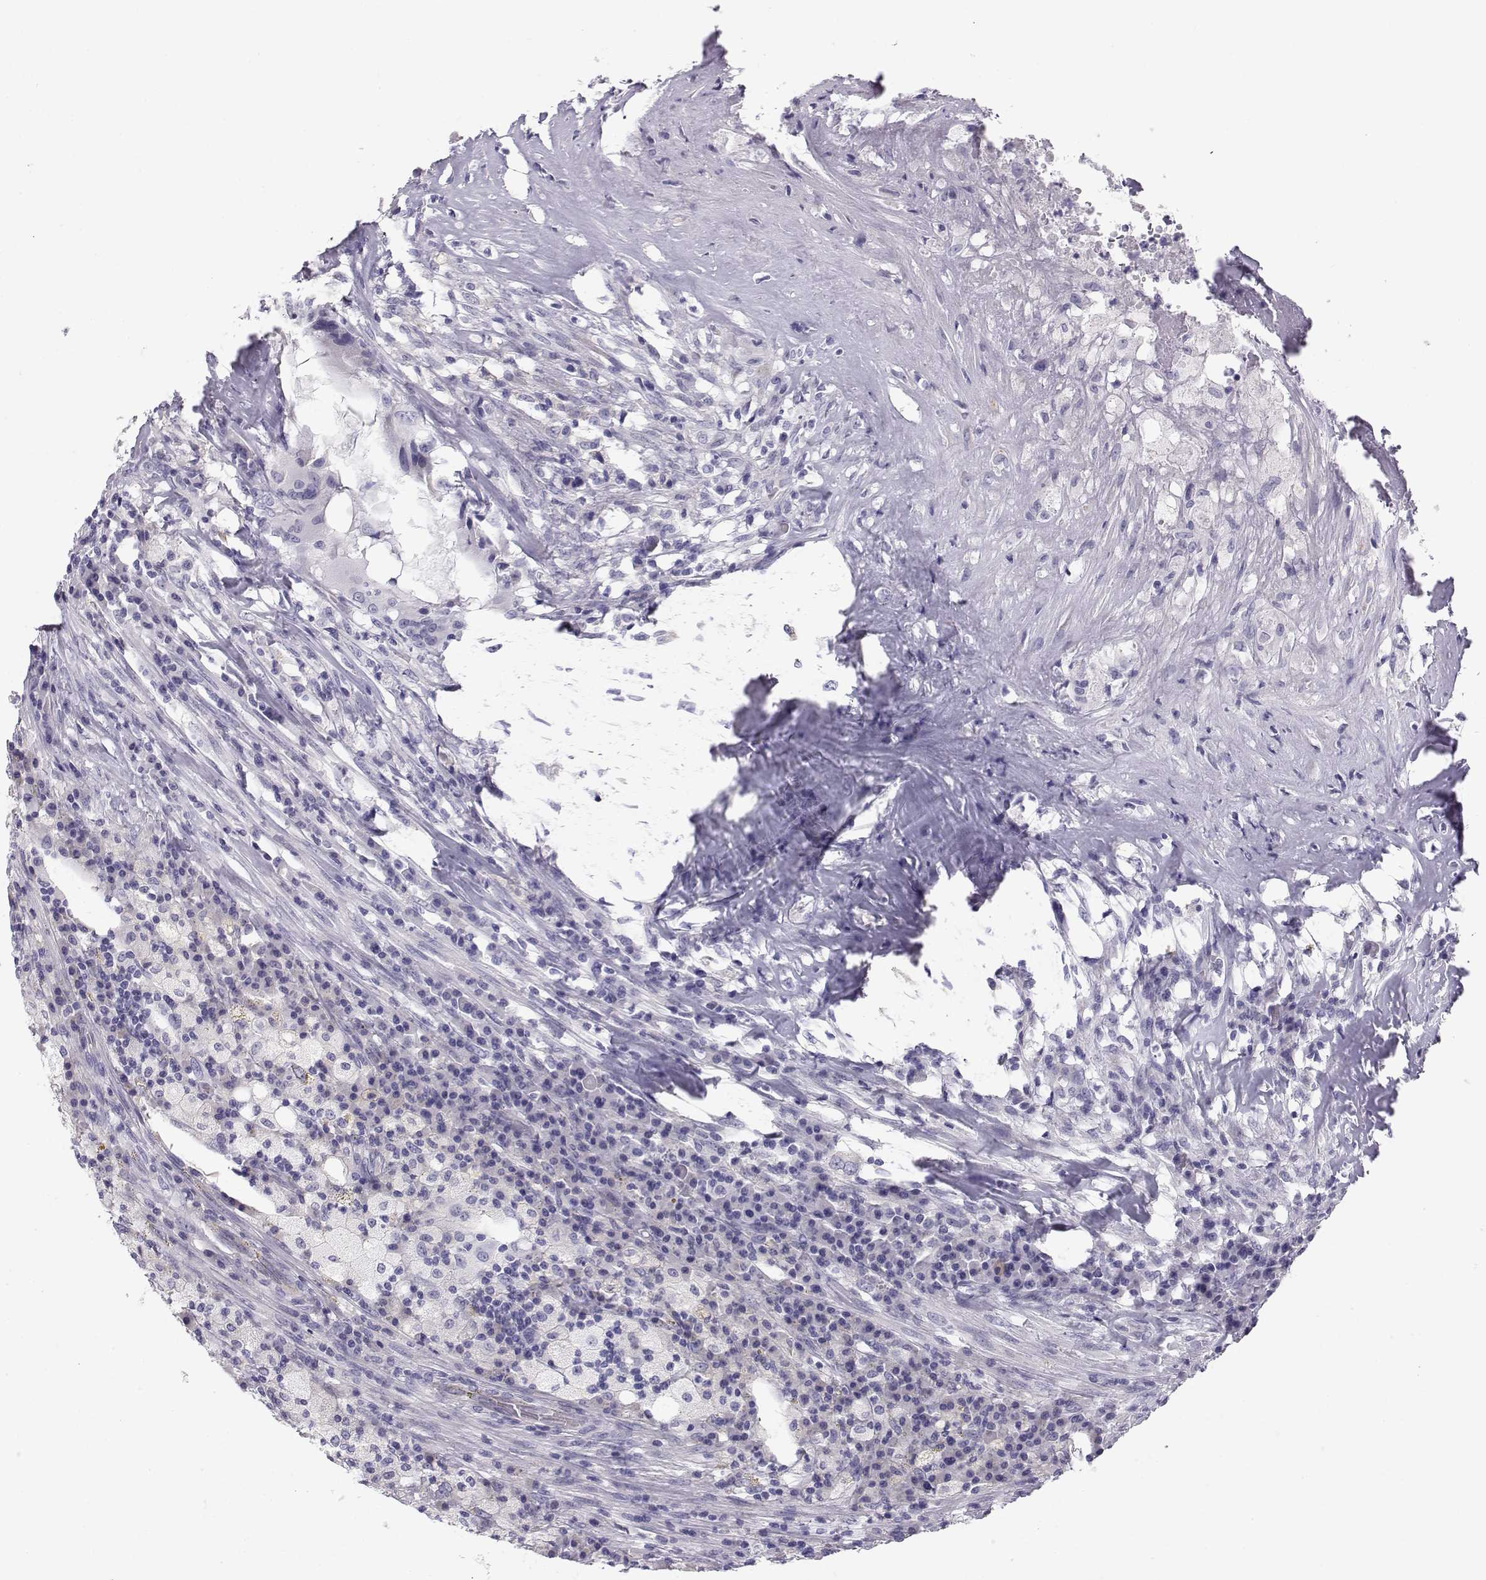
{"staining": {"intensity": "negative", "quantity": "none", "location": "none"}, "tissue": "testis cancer", "cell_type": "Tumor cells", "image_type": "cancer", "snomed": [{"axis": "morphology", "description": "Necrosis, NOS"}, {"axis": "morphology", "description": "Carcinoma, Embryonal, NOS"}, {"axis": "topography", "description": "Testis"}], "caption": "This image is of embryonal carcinoma (testis) stained with immunohistochemistry (IHC) to label a protein in brown with the nuclei are counter-stained blue. There is no positivity in tumor cells.", "gene": "RNASE12", "patient": {"sex": "male", "age": 19}}